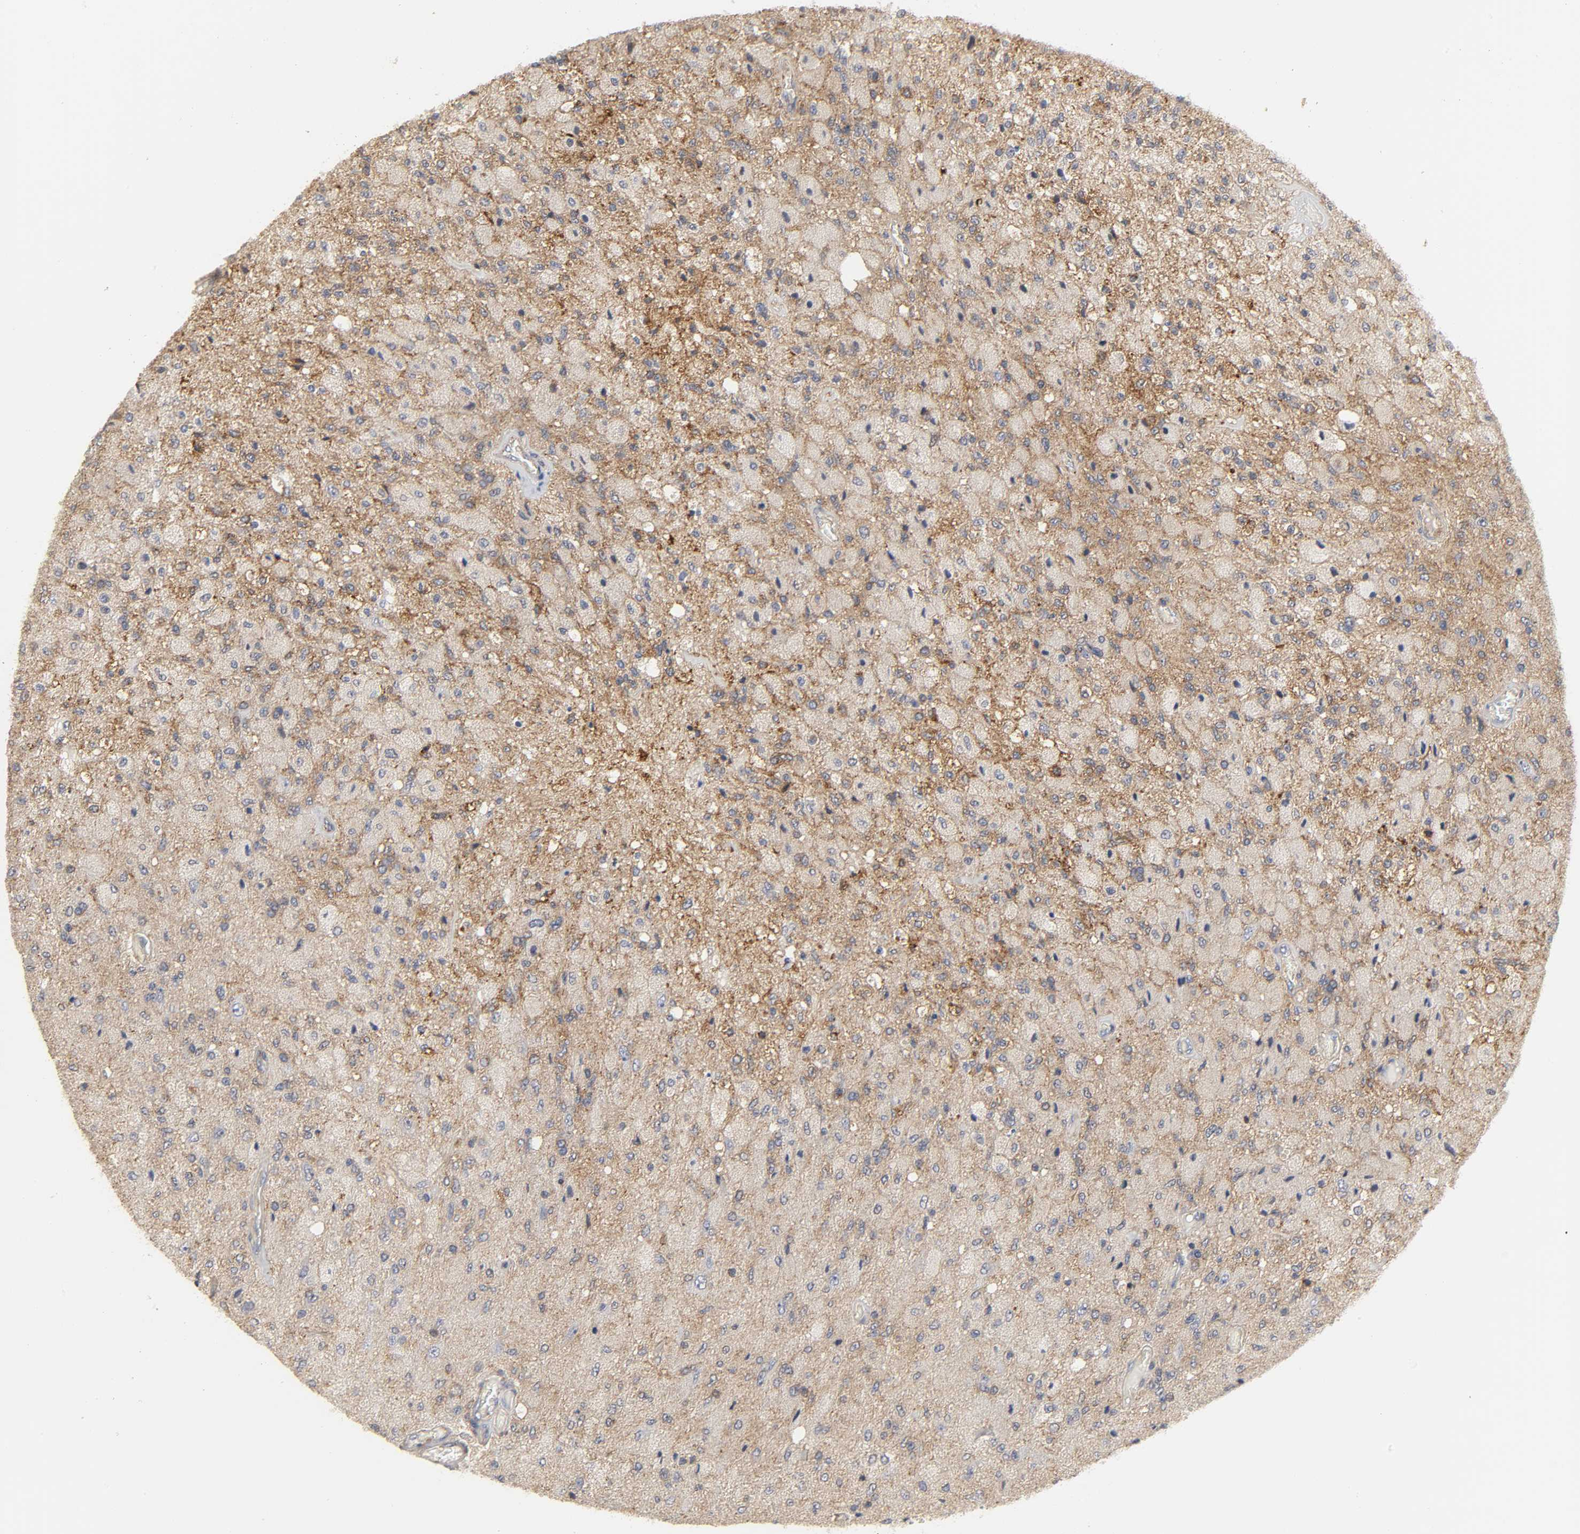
{"staining": {"intensity": "moderate", "quantity": ">75%", "location": "cytoplasmic/membranous"}, "tissue": "glioma", "cell_type": "Tumor cells", "image_type": "cancer", "snomed": [{"axis": "morphology", "description": "Normal tissue, NOS"}, {"axis": "morphology", "description": "Glioma, malignant, High grade"}, {"axis": "topography", "description": "Cerebral cortex"}], "caption": "Immunohistochemical staining of glioma demonstrates medium levels of moderate cytoplasmic/membranous protein staining in about >75% of tumor cells.", "gene": "SH3GLB1", "patient": {"sex": "male", "age": 77}}